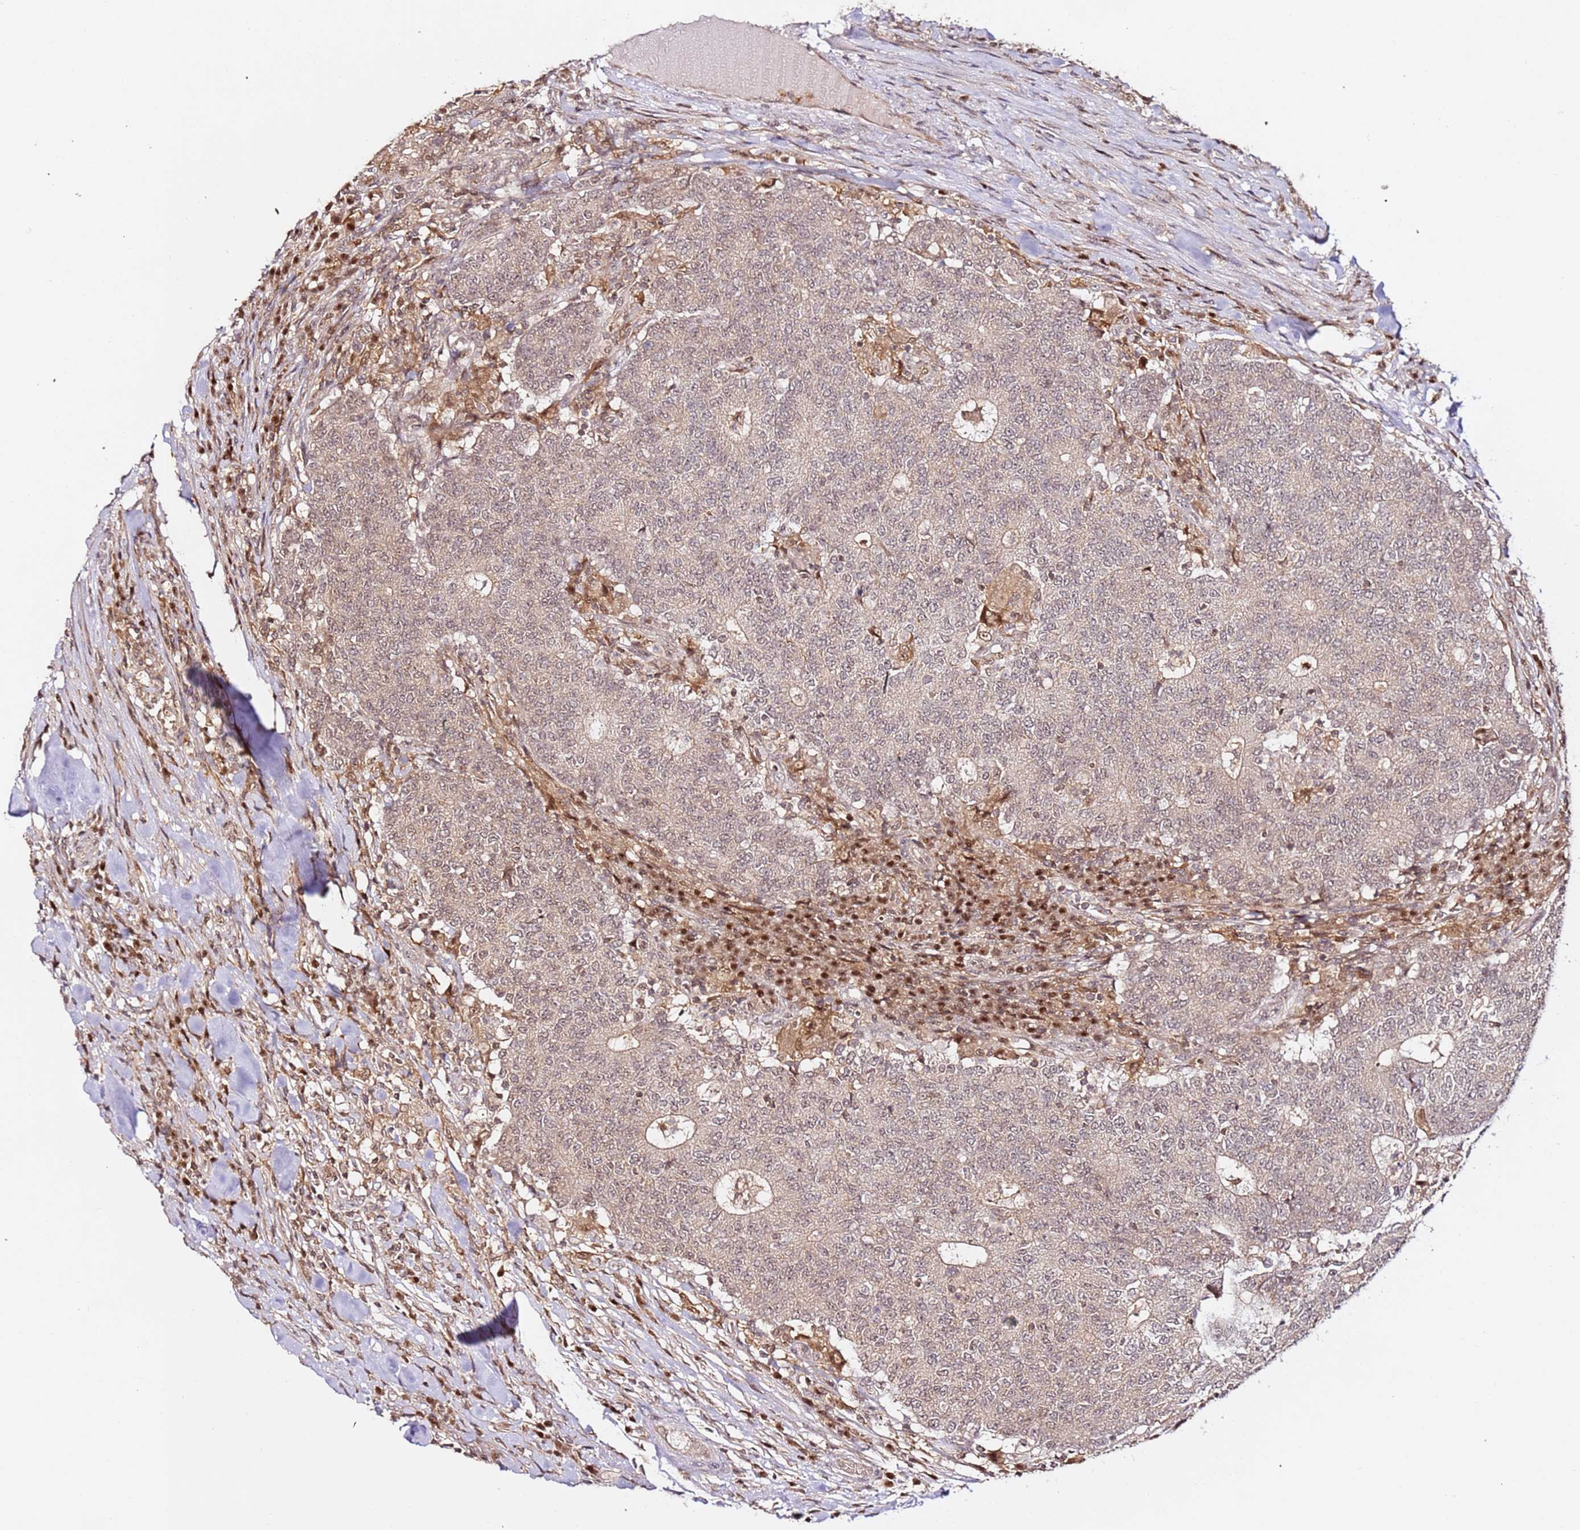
{"staining": {"intensity": "weak", "quantity": ">75%", "location": "nuclear"}, "tissue": "colorectal cancer", "cell_type": "Tumor cells", "image_type": "cancer", "snomed": [{"axis": "morphology", "description": "Adenocarcinoma, NOS"}, {"axis": "topography", "description": "Colon"}], "caption": "A brown stain highlights weak nuclear positivity of a protein in colorectal adenocarcinoma tumor cells. Using DAB (brown) and hematoxylin (blue) stains, captured at high magnification using brightfield microscopy.", "gene": "OR5V1", "patient": {"sex": "female", "age": 75}}